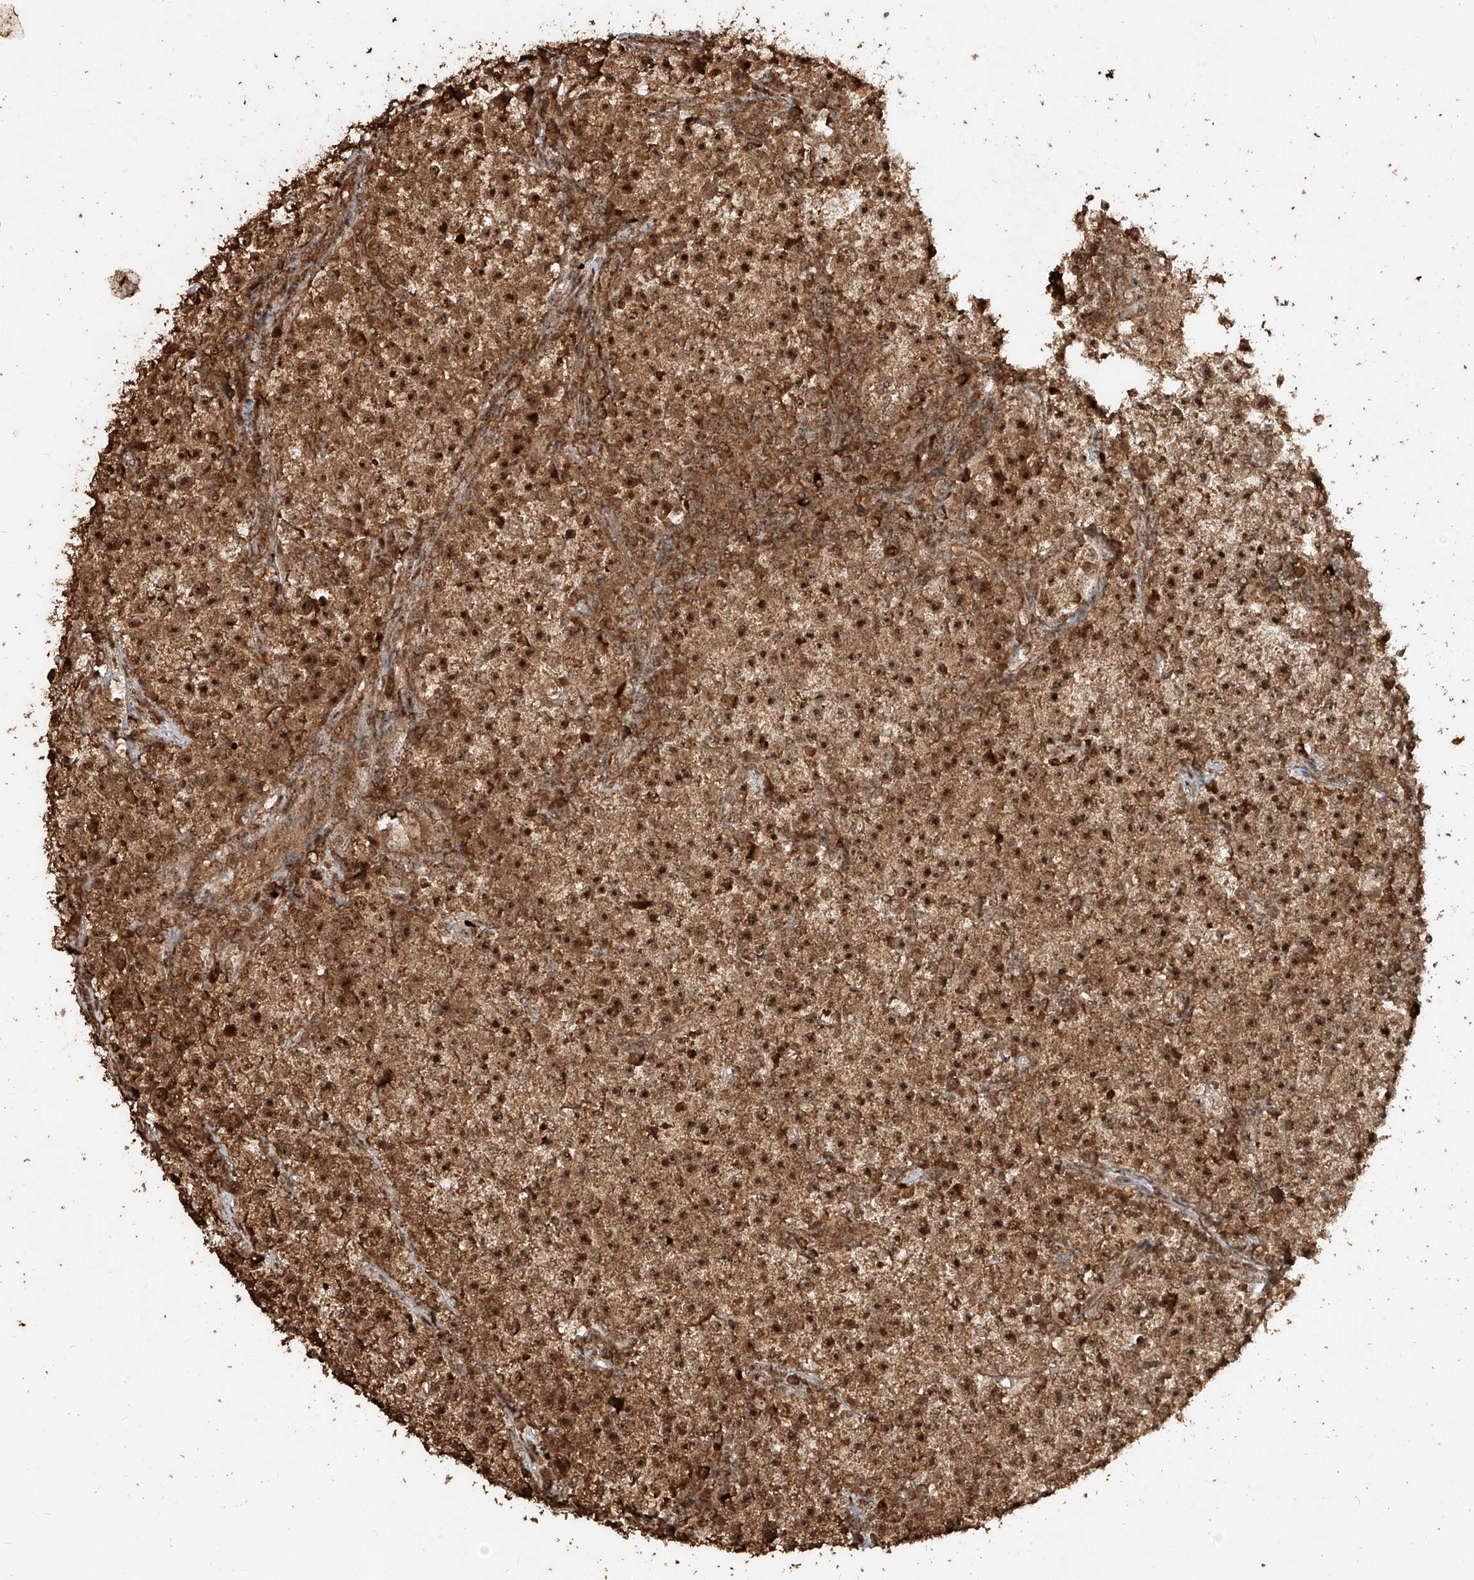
{"staining": {"intensity": "strong", "quantity": ">75%", "location": "cytoplasmic/membranous,nuclear"}, "tissue": "testis cancer", "cell_type": "Tumor cells", "image_type": "cancer", "snomed": [{"axis": "morphology", "description": "Seminoma, NOS"}, {"axis": "topography", "description": "Testis"}], "caption": "There is high levels of strong cytoplasmic/membranous and nuclear expression in tumor cells of seminoma (testis), as demonstrated by immunohistochemical staining (brown color).", "gene": "ZNF660", "patient": {"sex": "male", "age": 22}}